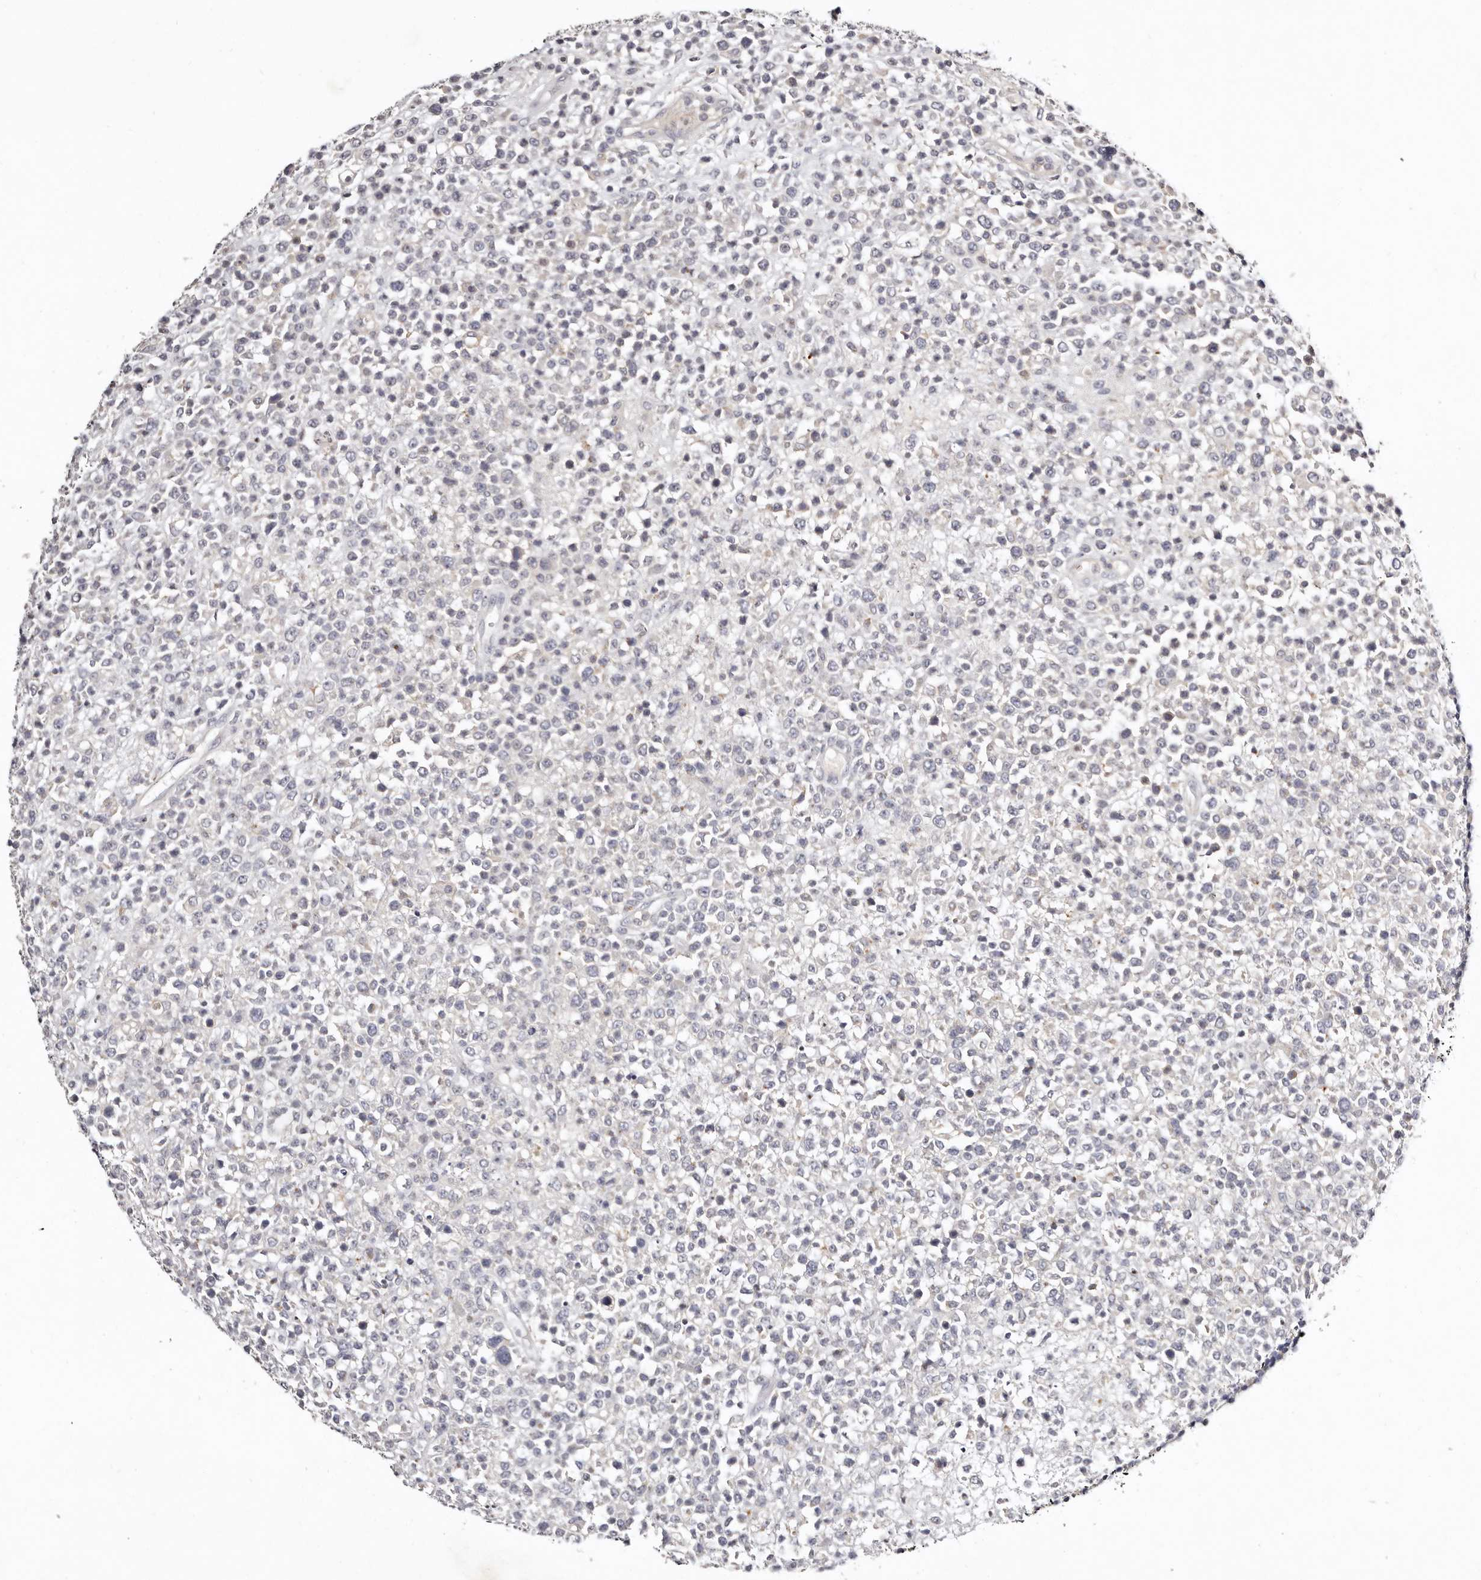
{"staining": {"intensity": "negative", "quantity": "none", "location": "none"}, "tissue": "lymphoma", "cell_type": "Tumor cells", "image_type": "cancer", "snomed": [{"axis": "morphology", "description": "Malignant lymphoma, non-Hodgkin's type, High grade"}, {"axis": "topography", "description": "Colon"}], "caption": "Immunohistochemistry (IHC) of human lymphoma displays no staining in tumor cells.", "gene": "MRPS33", "patient": {"sex": "female", "age": 53}}